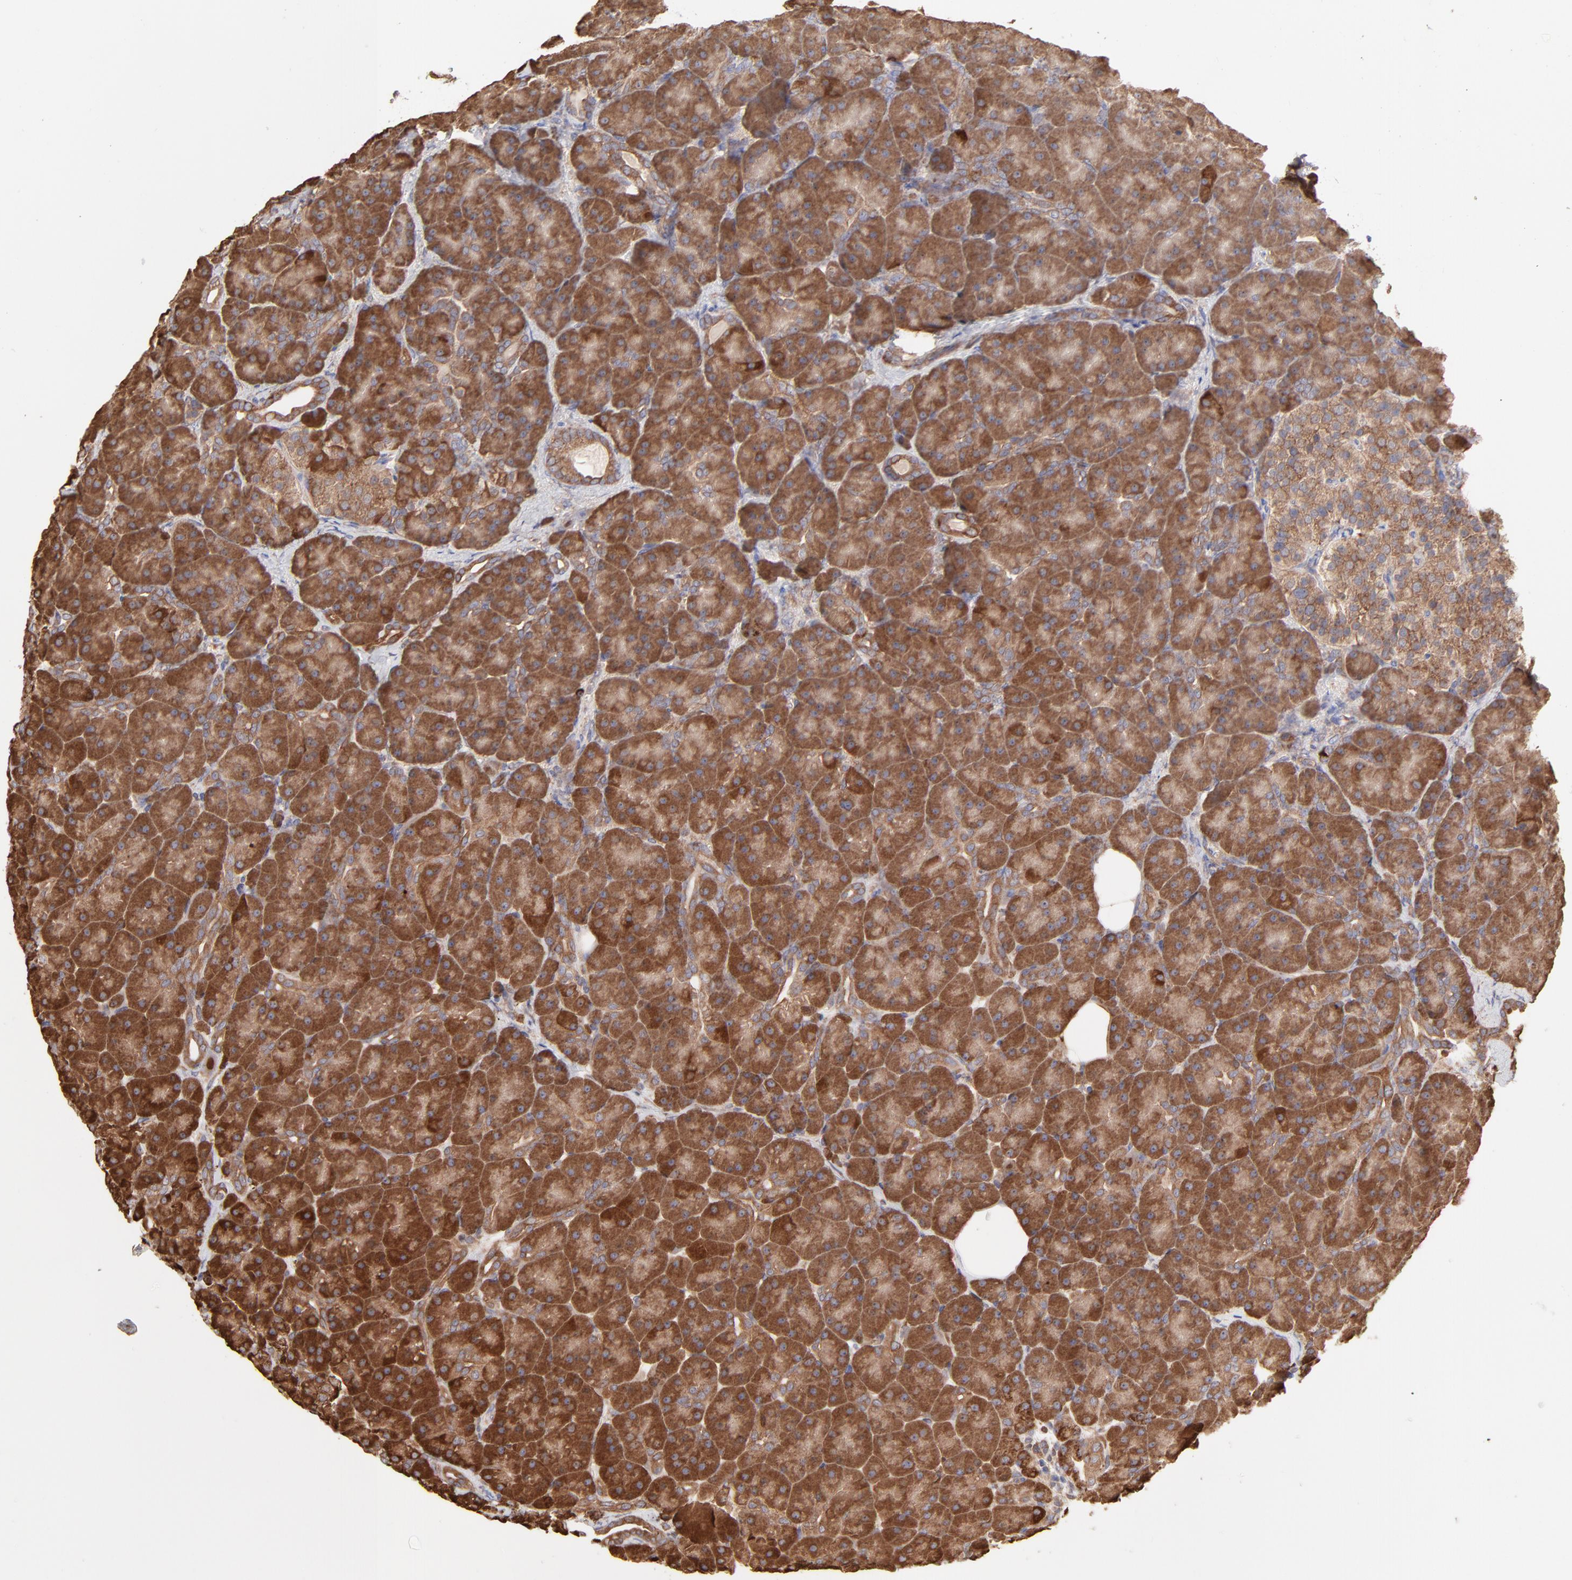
{"staining": {"intensity": "strong", "quantity": ">75%", "location": "cytoplasmic/membranous"}, "tissue": "pancreas", "cell_type": "Exocrine glandular cells", "image_type": "normal", "snomed": [{"axis": "morphology", "description": "Normal tissue, NOS"}, {"axis": "topography", "description": "Pancreas"}], "caption": "Exocrine glandular cells display high levels of strong cytoplasmic/membranous staining in approximately >75% of cells in benign pancreas. Nuclei are stained in blue.", "gene": "PFKM", "patient": {"sex": "male", "age": 66}}